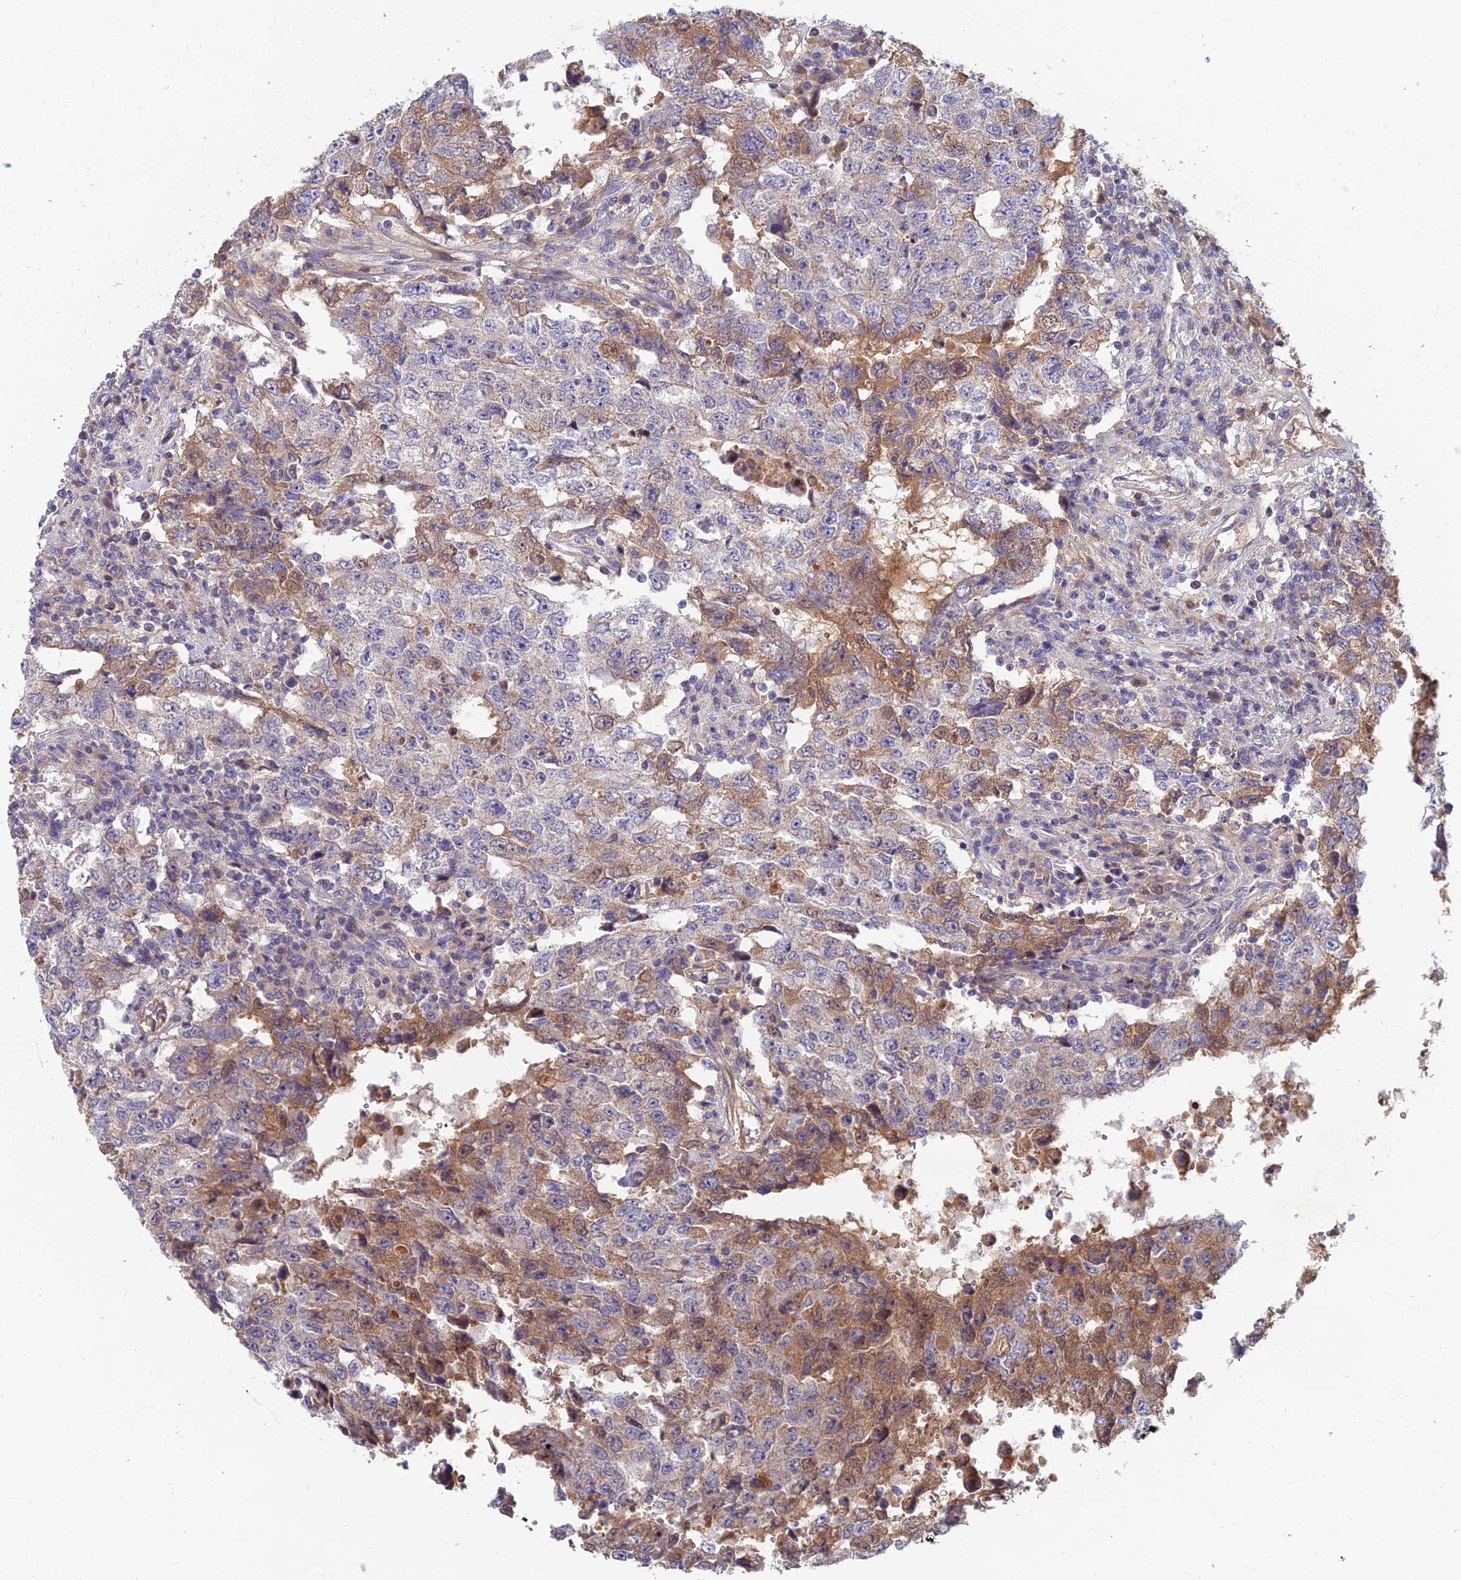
{"staining": {"intensity": "moderate", "quantity": "<25%", "location": "cytoplasmic/membranous"}, "tissue": "testis cancer", "cell_type": "Tumor cells", "image_type": "cancer", "snomed": [{"axis": "morphology", "description": "Carcinoma, Embryonal, NOS"}, {"axis": "topography", "description": "Testis"}], "caption": "IHC of human testis cancer (embryonal carcinoma) shows low levels of moderate cytoplasmic/membranous staining in approximately <25% of tumor cells.", "gene": "SOGA1", "patient": {"sex": "male", "age": 26}}